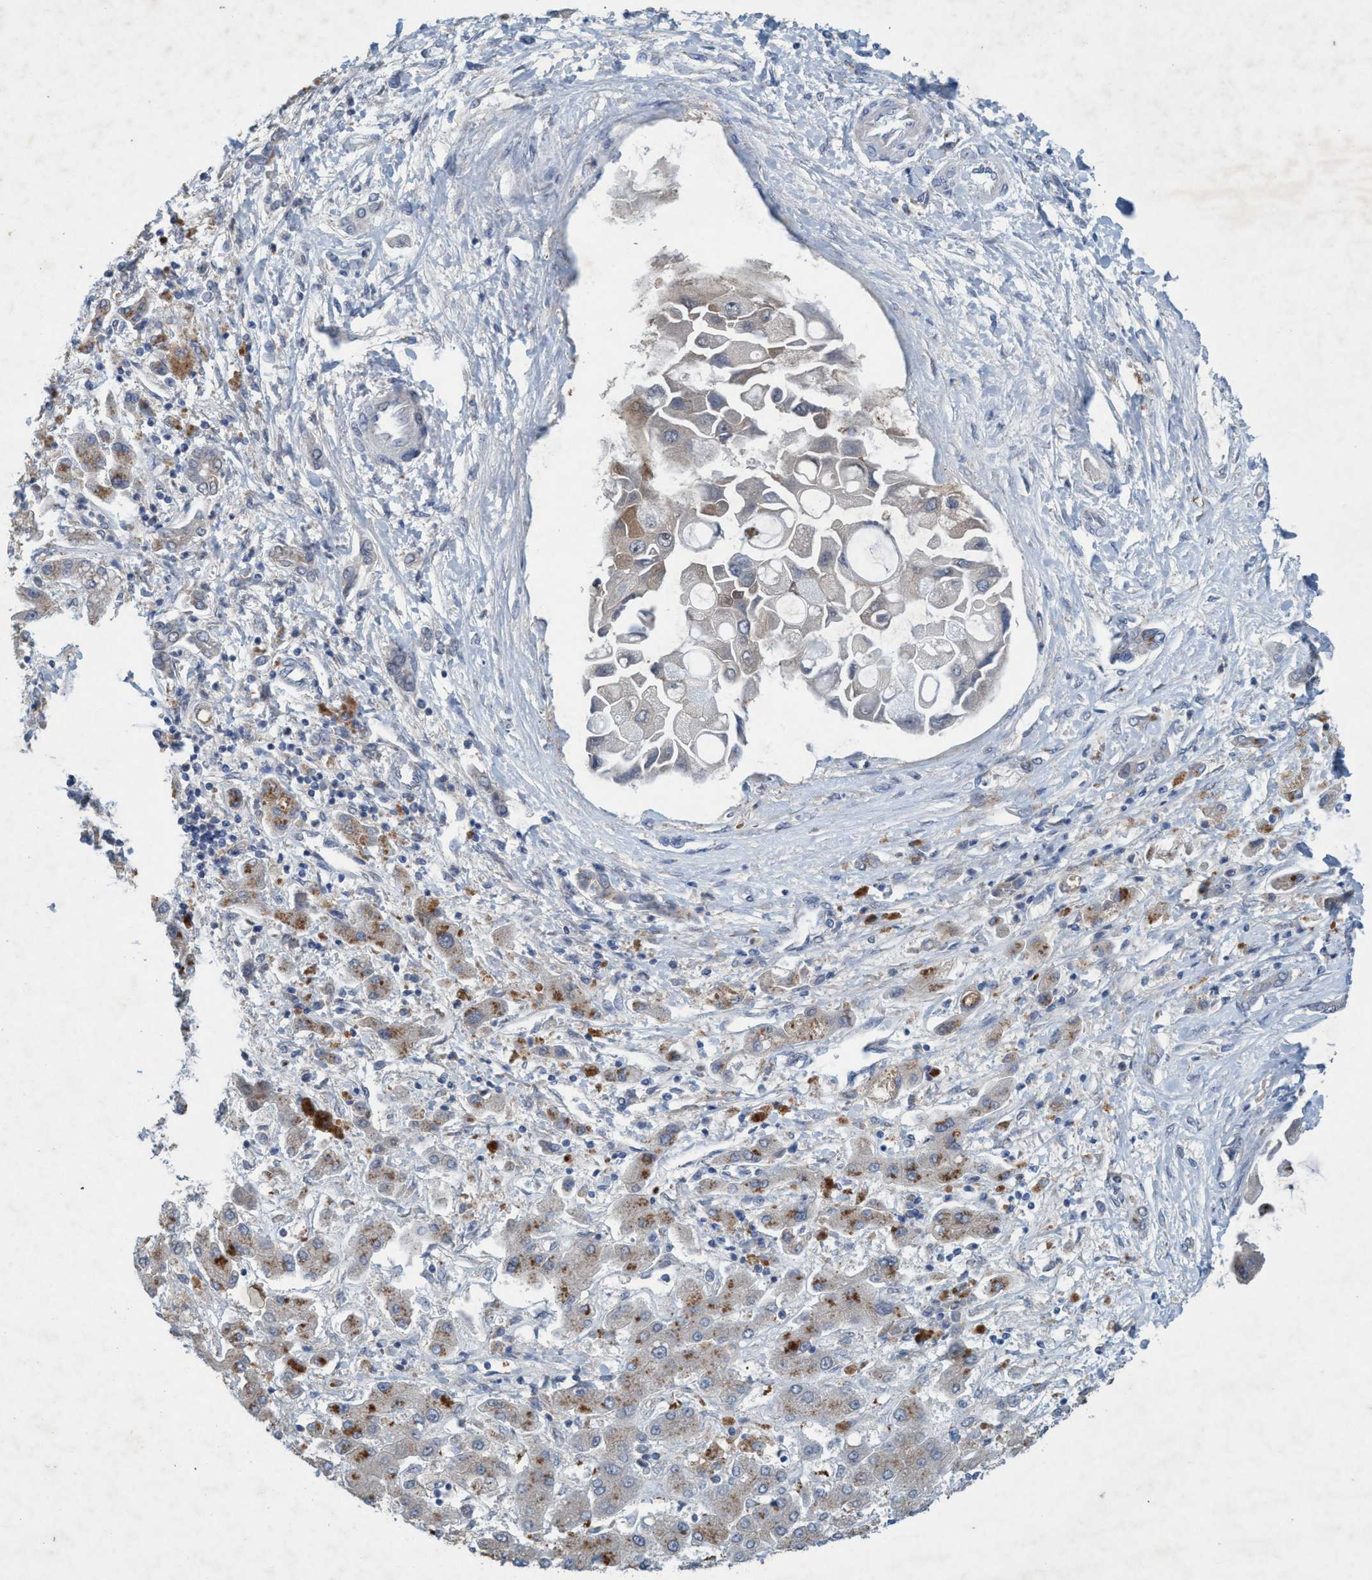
{"staining": {"intensity": "weak", "quantity": "<25%", "location": "cytoplasmic/membranous,nuclear"}, "tissue": "liver cancer", "cell_type": "Tumor cells", "image_type": "cancer", "snomed": [{"axis": "morphology", "description": "Cholangiocarcinoma"}, {"axis": "topography", "description": "Liver"}], "caption": "Tumor cells are negative for brown protein staining in liver cancer.", "gene": "RNF208", "patient": {"sex": "male", "age": 50}}